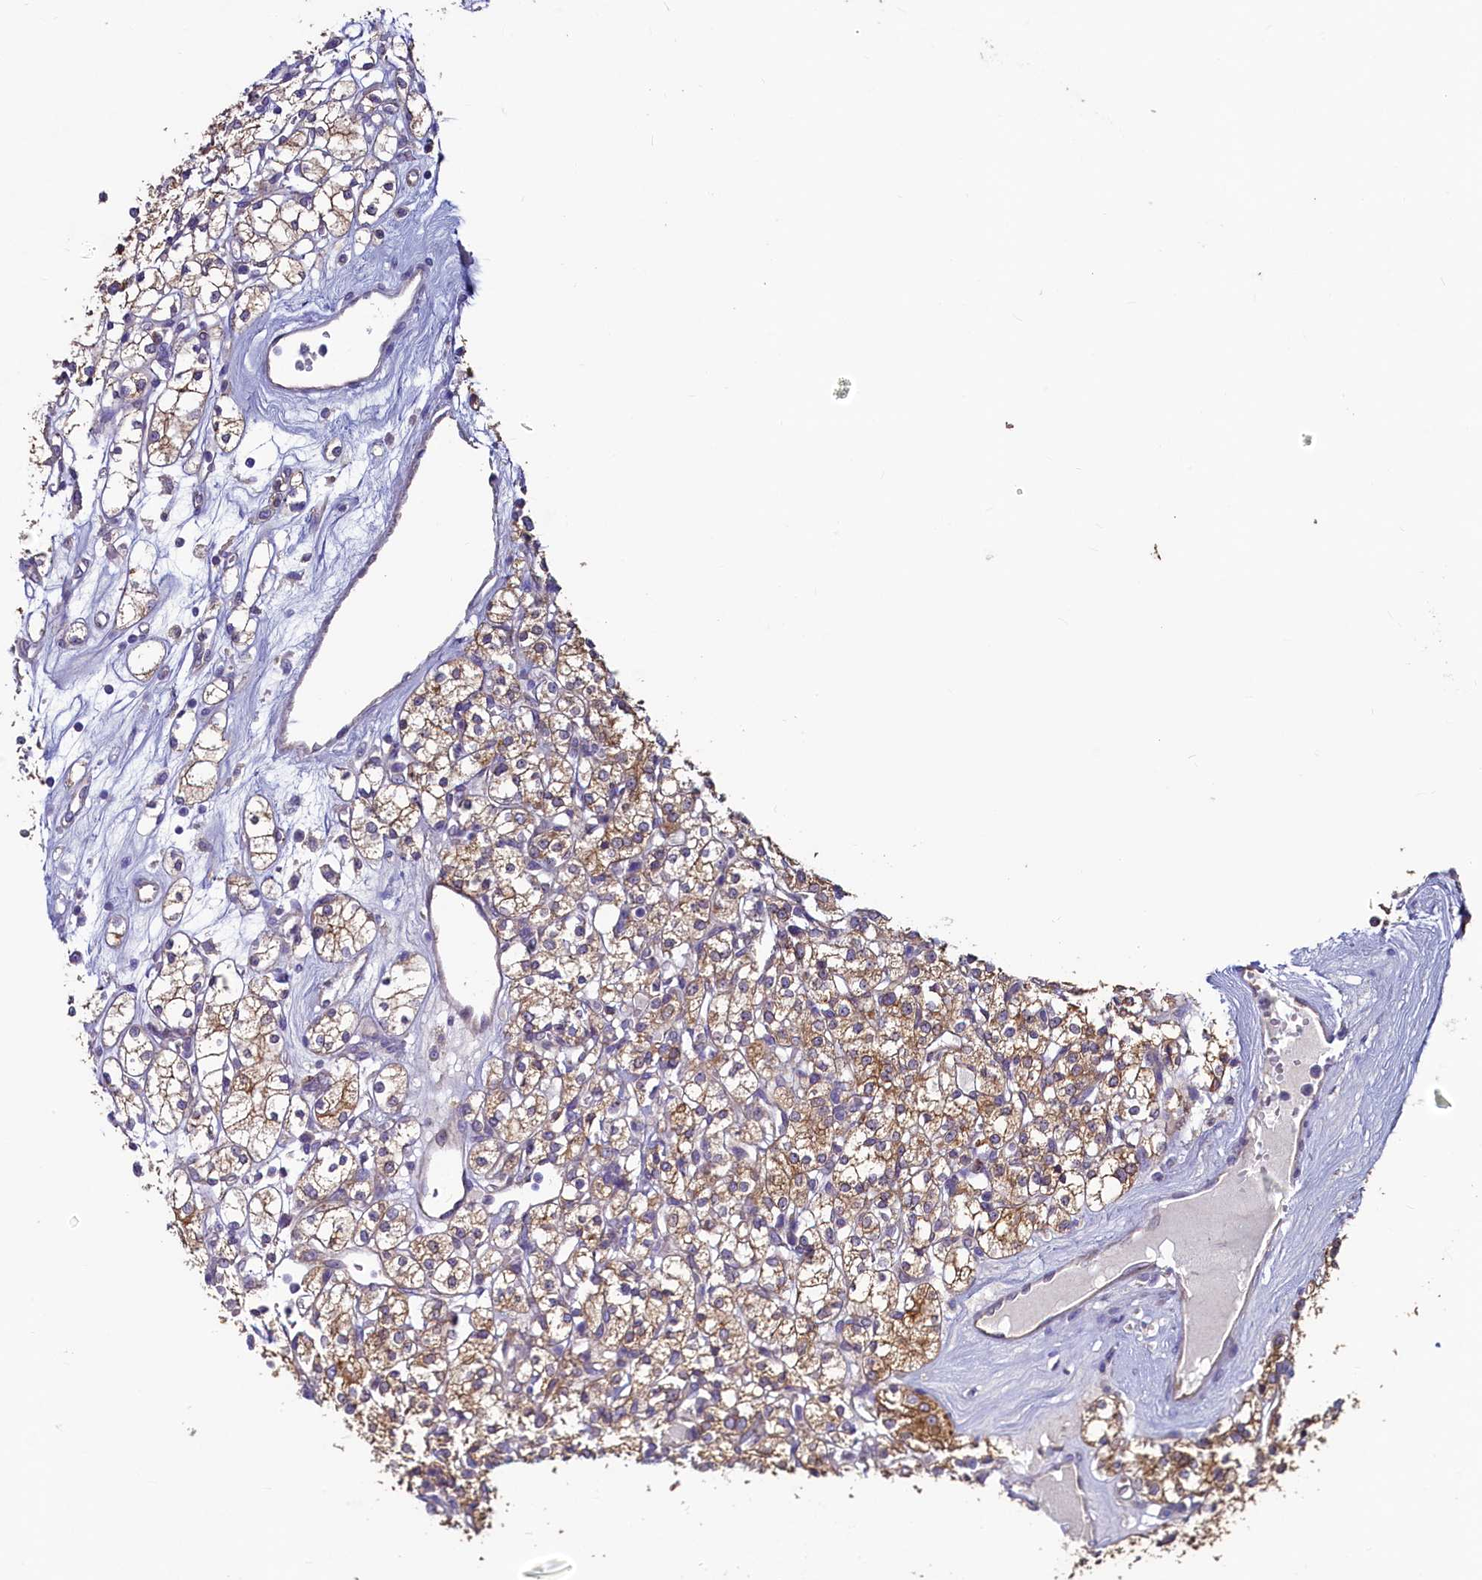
{"staining": {"intensity": "moderate", "quantity": ">75%", "location": "cytoplasmic/membranous"}, "tissue": "renal cancer", "cell_type": "Tumor cells", "image_type": "cancer", "snomed": [{"axis": "morphology", "description": "Adenocarcinoma, NOS"}, {"axis": "topography", "description": "Kidney"}], "caption": "The micrograph demonstrates staining of renal adenocarcinoma, revealing moderate cytoplasmic/membranous protein staining (brown color) within tumor cells. (Stains: DAB in brown, nuclei in blue, Microscopy: brightfield microscopy at high magnification).", "gene": "SPATA2L", "patient": {"sex": "male", "age": 77}}